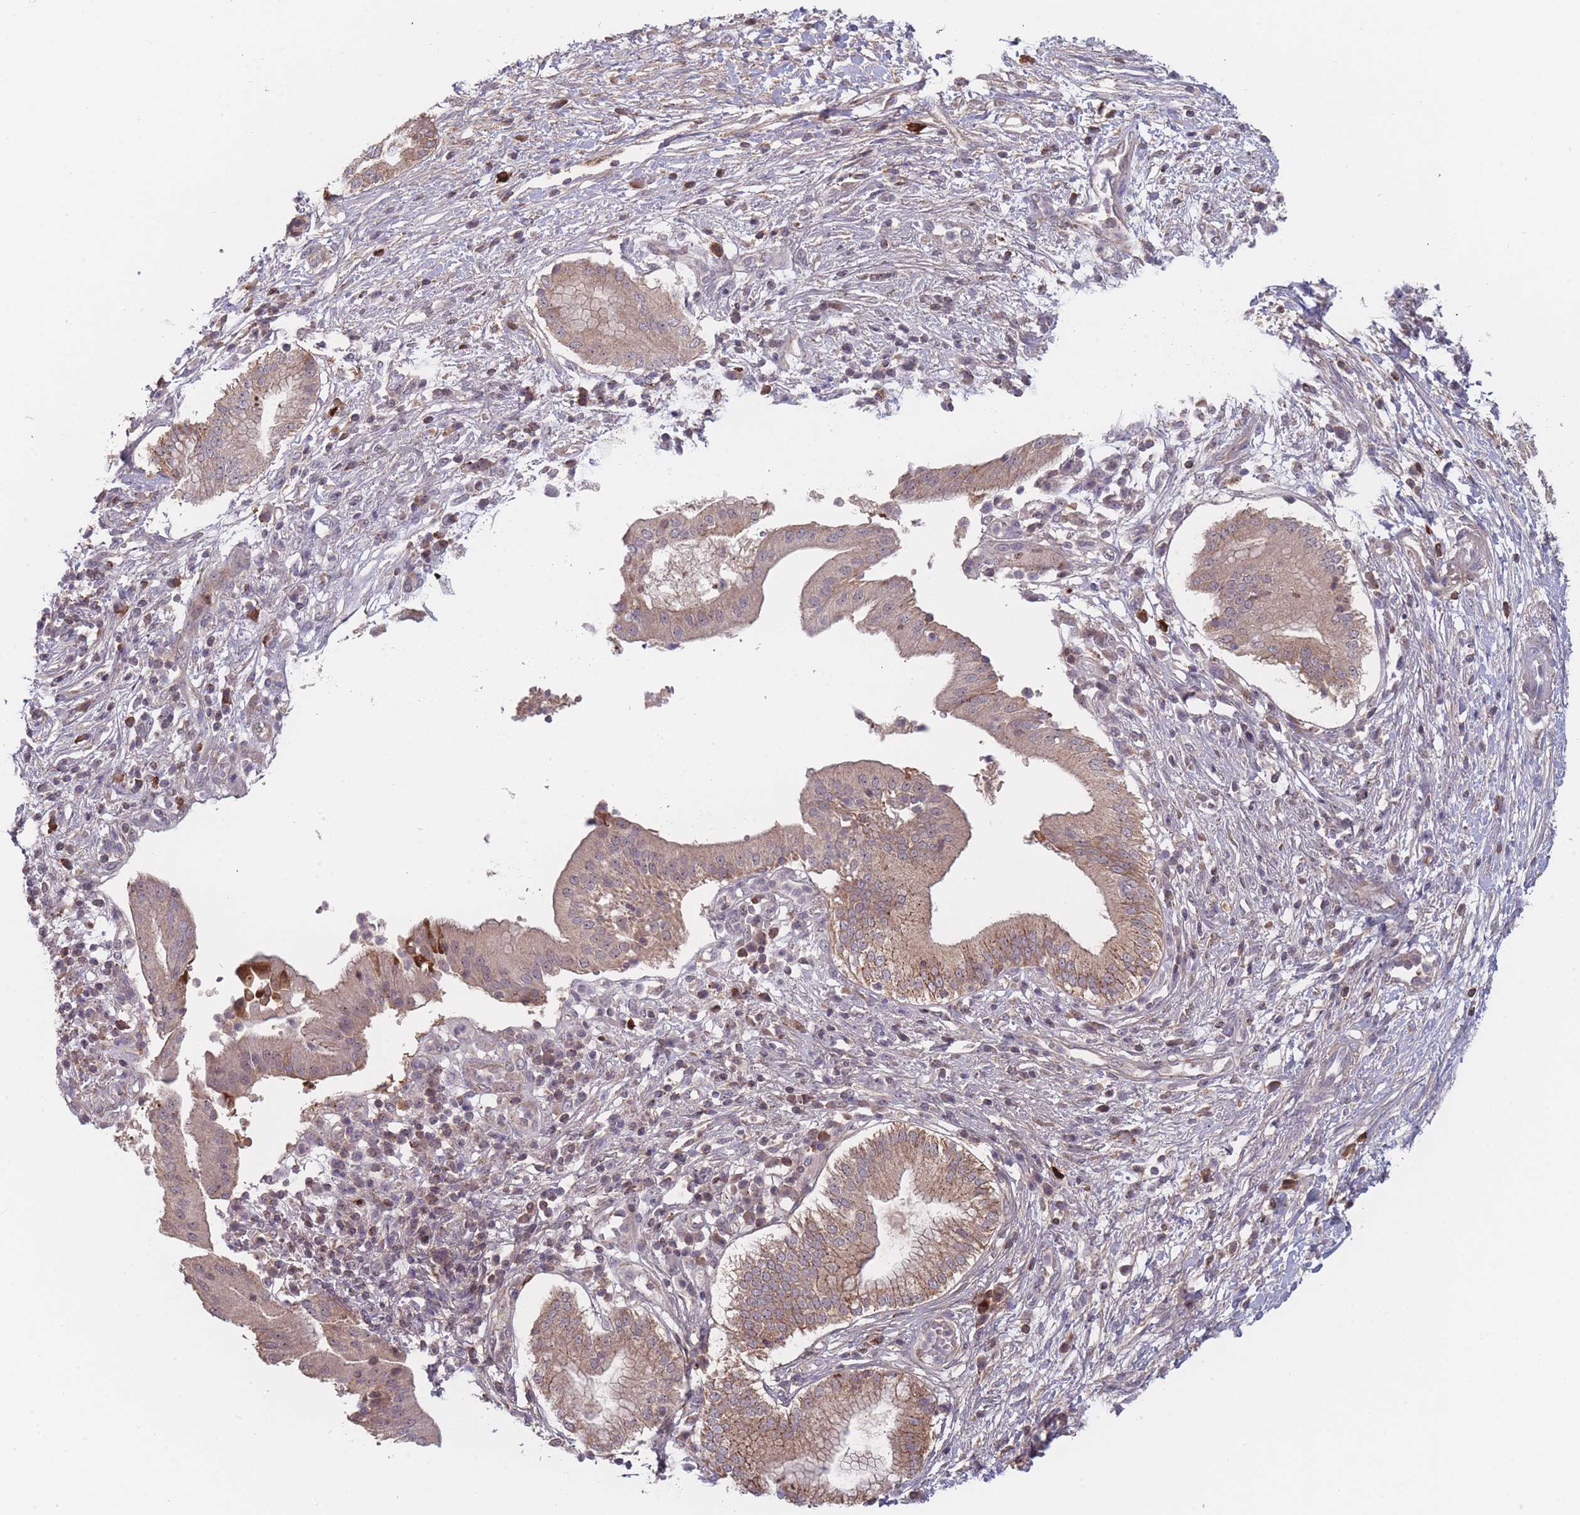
{"staining": {"intensity": "weak", "quantity": ">75%", "location": "cytoplasmic/membranous"}, "tissue": "pancreatic cancer", "cell_type": "Tumor cells", "image_type": "cancer", "snomed": [{"axis": "morphology", "description": "Adenocarcinoma, NOS"}, {"axis": "topography", "description": "Pancreas"}], "caption": "Protein staining displays weak cytoplasmic/membranous positivity in approximately >75% of tumor cells in pancreatic cancer.", "gene": "TMEM232", "patient": {"sex": "male", "age": 68}}